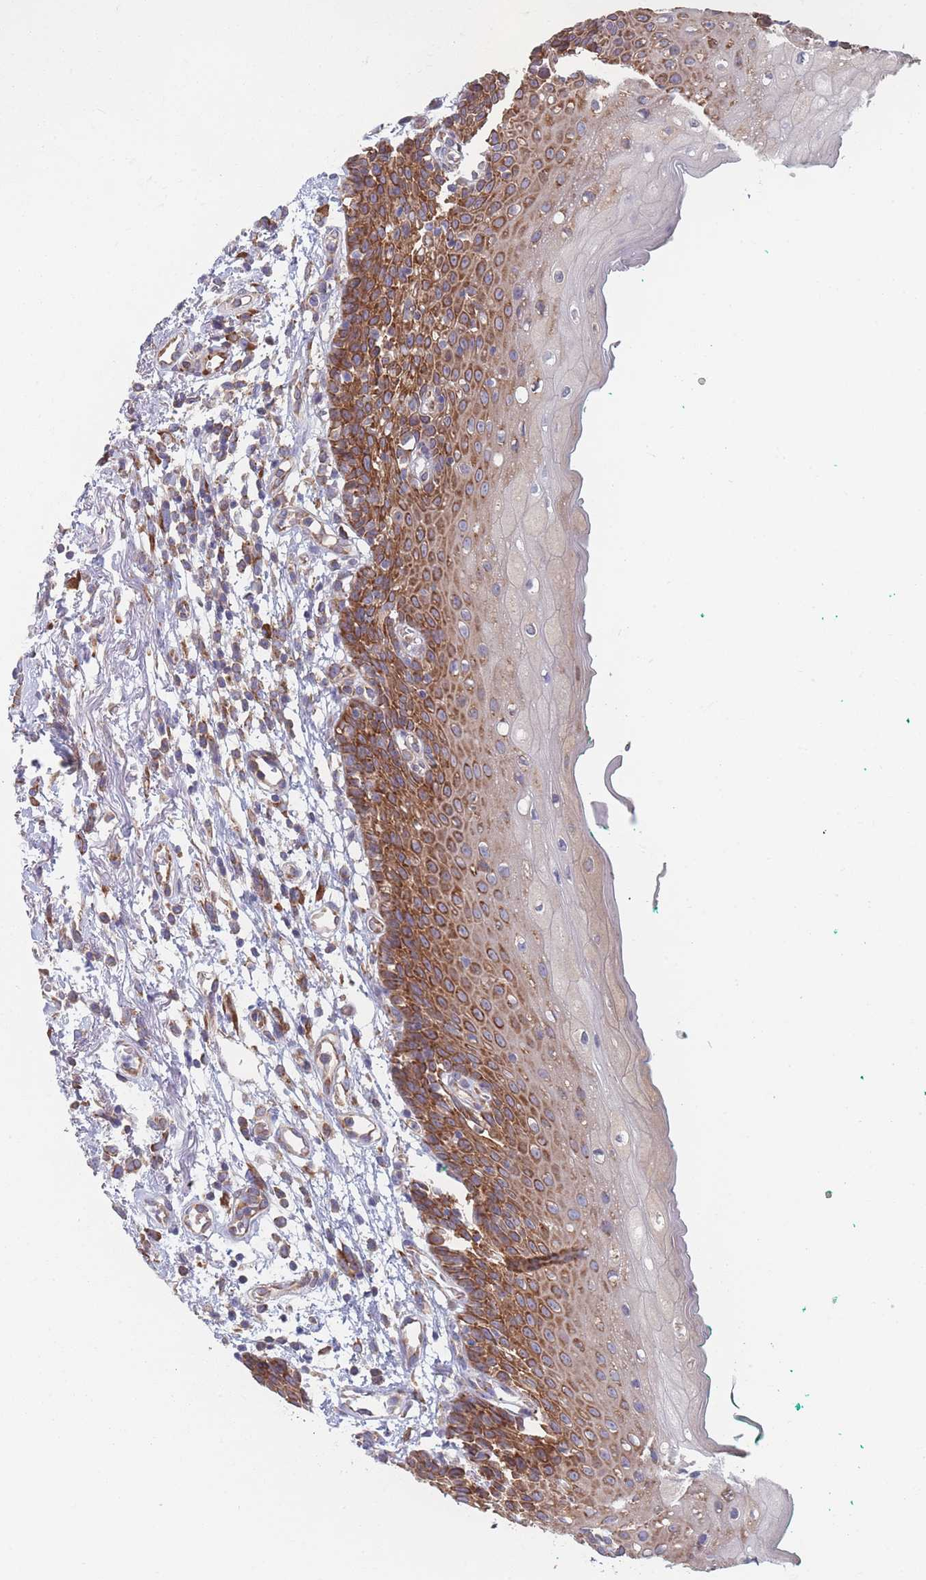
{"staining": {"intensity": "strong", "quantity": ">75%", "location": "cytoplasmic/membranous"}, "tissue": "oral mucosa", "cell_type": "Squamous epithelial cells", "image_type": "normal", "snomed": [{"axis": "morphology", "description": "Normal tissue, NOS"}, {"axis": "morphology", "description": "Squamous cell carcinoma, NOS"}, {"axis": "topography", "description": "Oral tissue"}, {"axis": "topography", "description": "Tounge, NOS"}, {"axis": "topography", "description": "Head-Neck"}], "caption": "Protein expression analysis of normal oral mucosa exhibits strong cytoplasmic/membranous expression in approximately >75% of squamous epithelial cells.", "gene": "EEF1B2", "patient": {"sex": "male", "age": 79}}